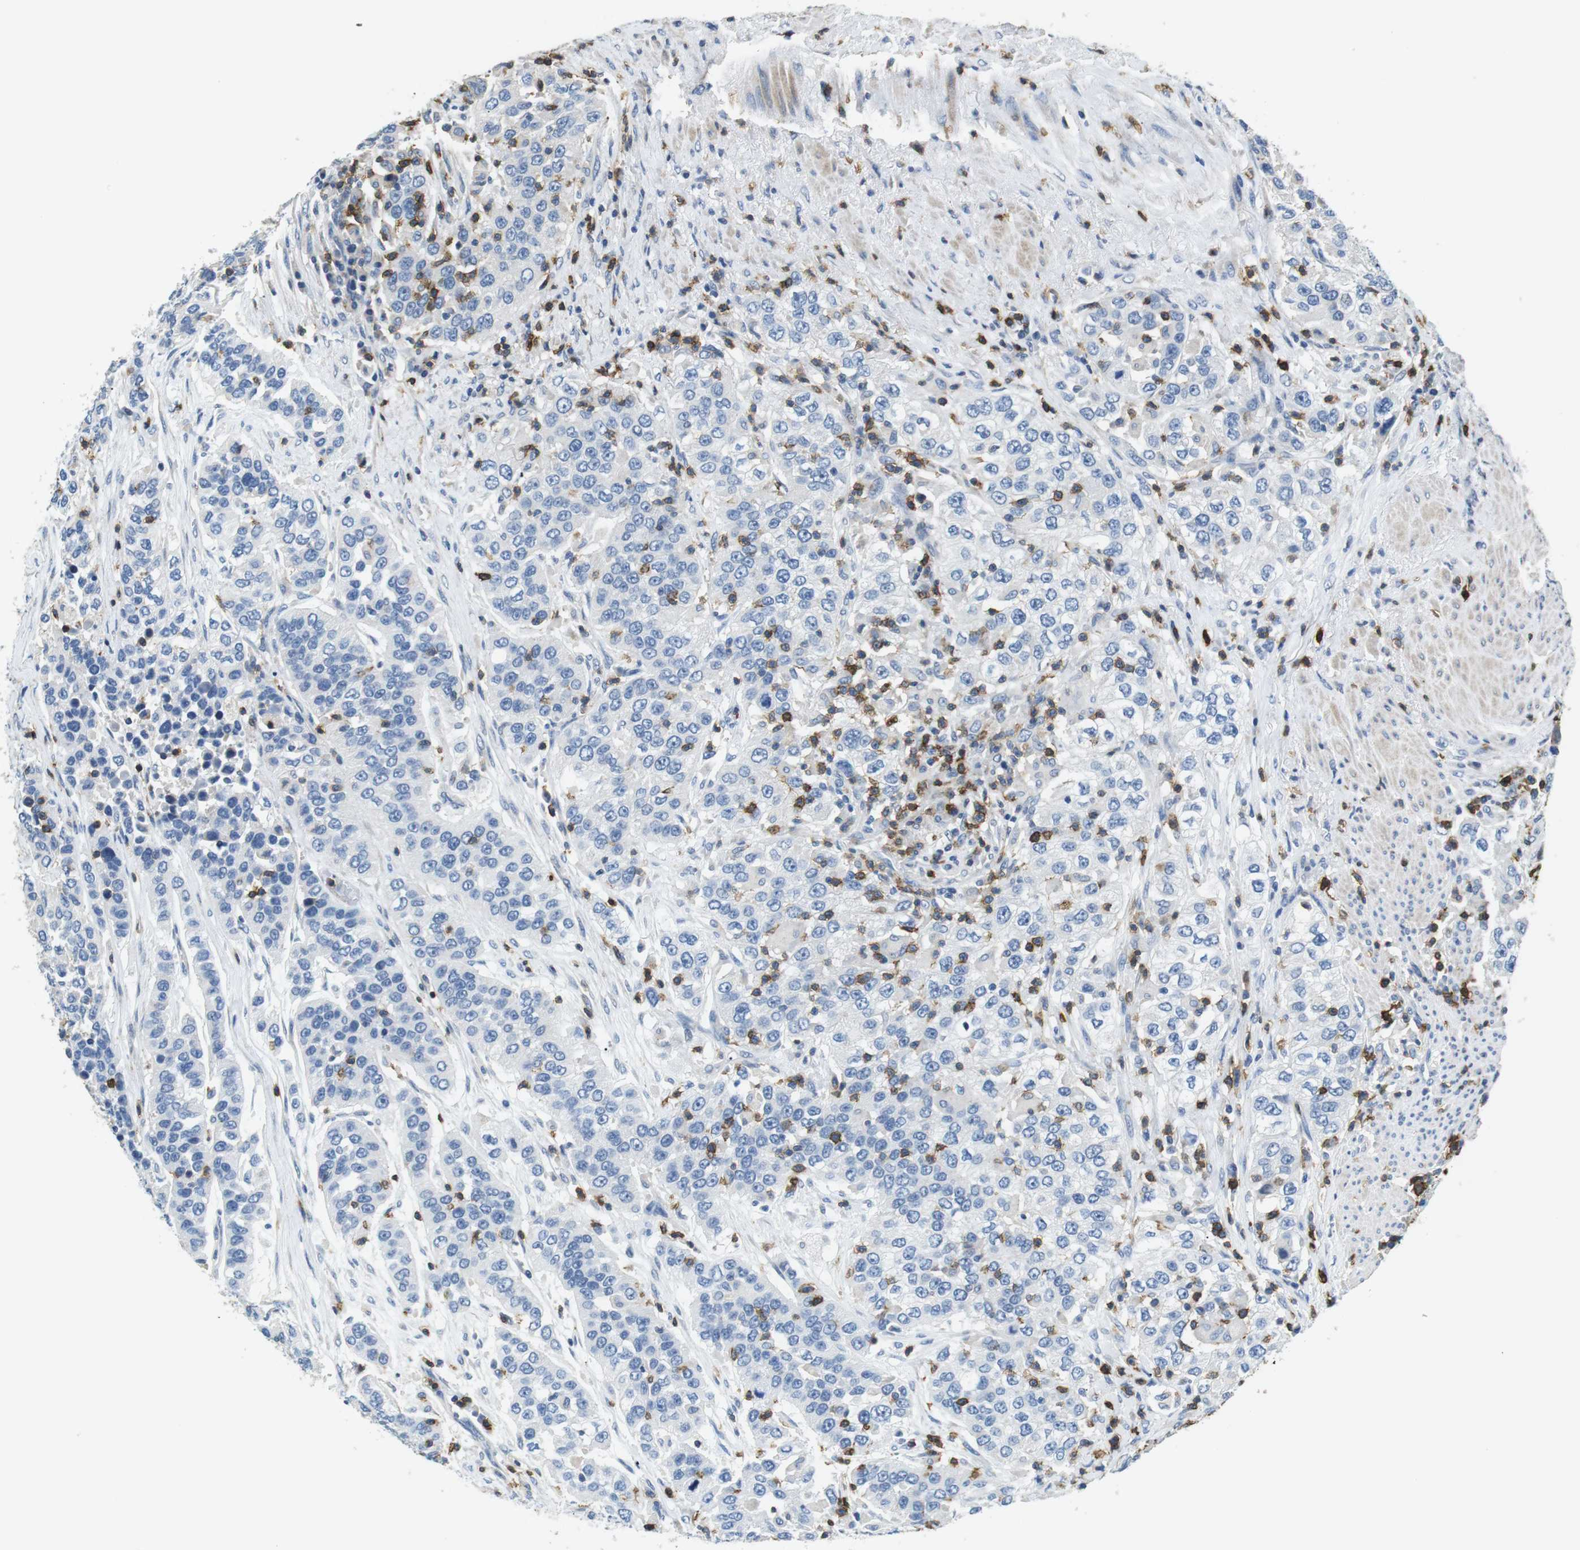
{"staining": {"intensity": "negative", "quantity": "none", "location": "none"}, "tissue": "urothelial cancer", "cell_type": "Tumor cells", "image_type": "cancer", "snomed": [{"axis": "morphology", "description": "Urothelial carcinoma, High grade"}, {"axis": "topography", "description": "Urinary bladder"}], "caption": "Immunohistochemical staining of human urothelial cancer demonstrates no significant staining in tumor cells.", "gene": "CD6", "patient": {"sex": "female", "age": 80}}